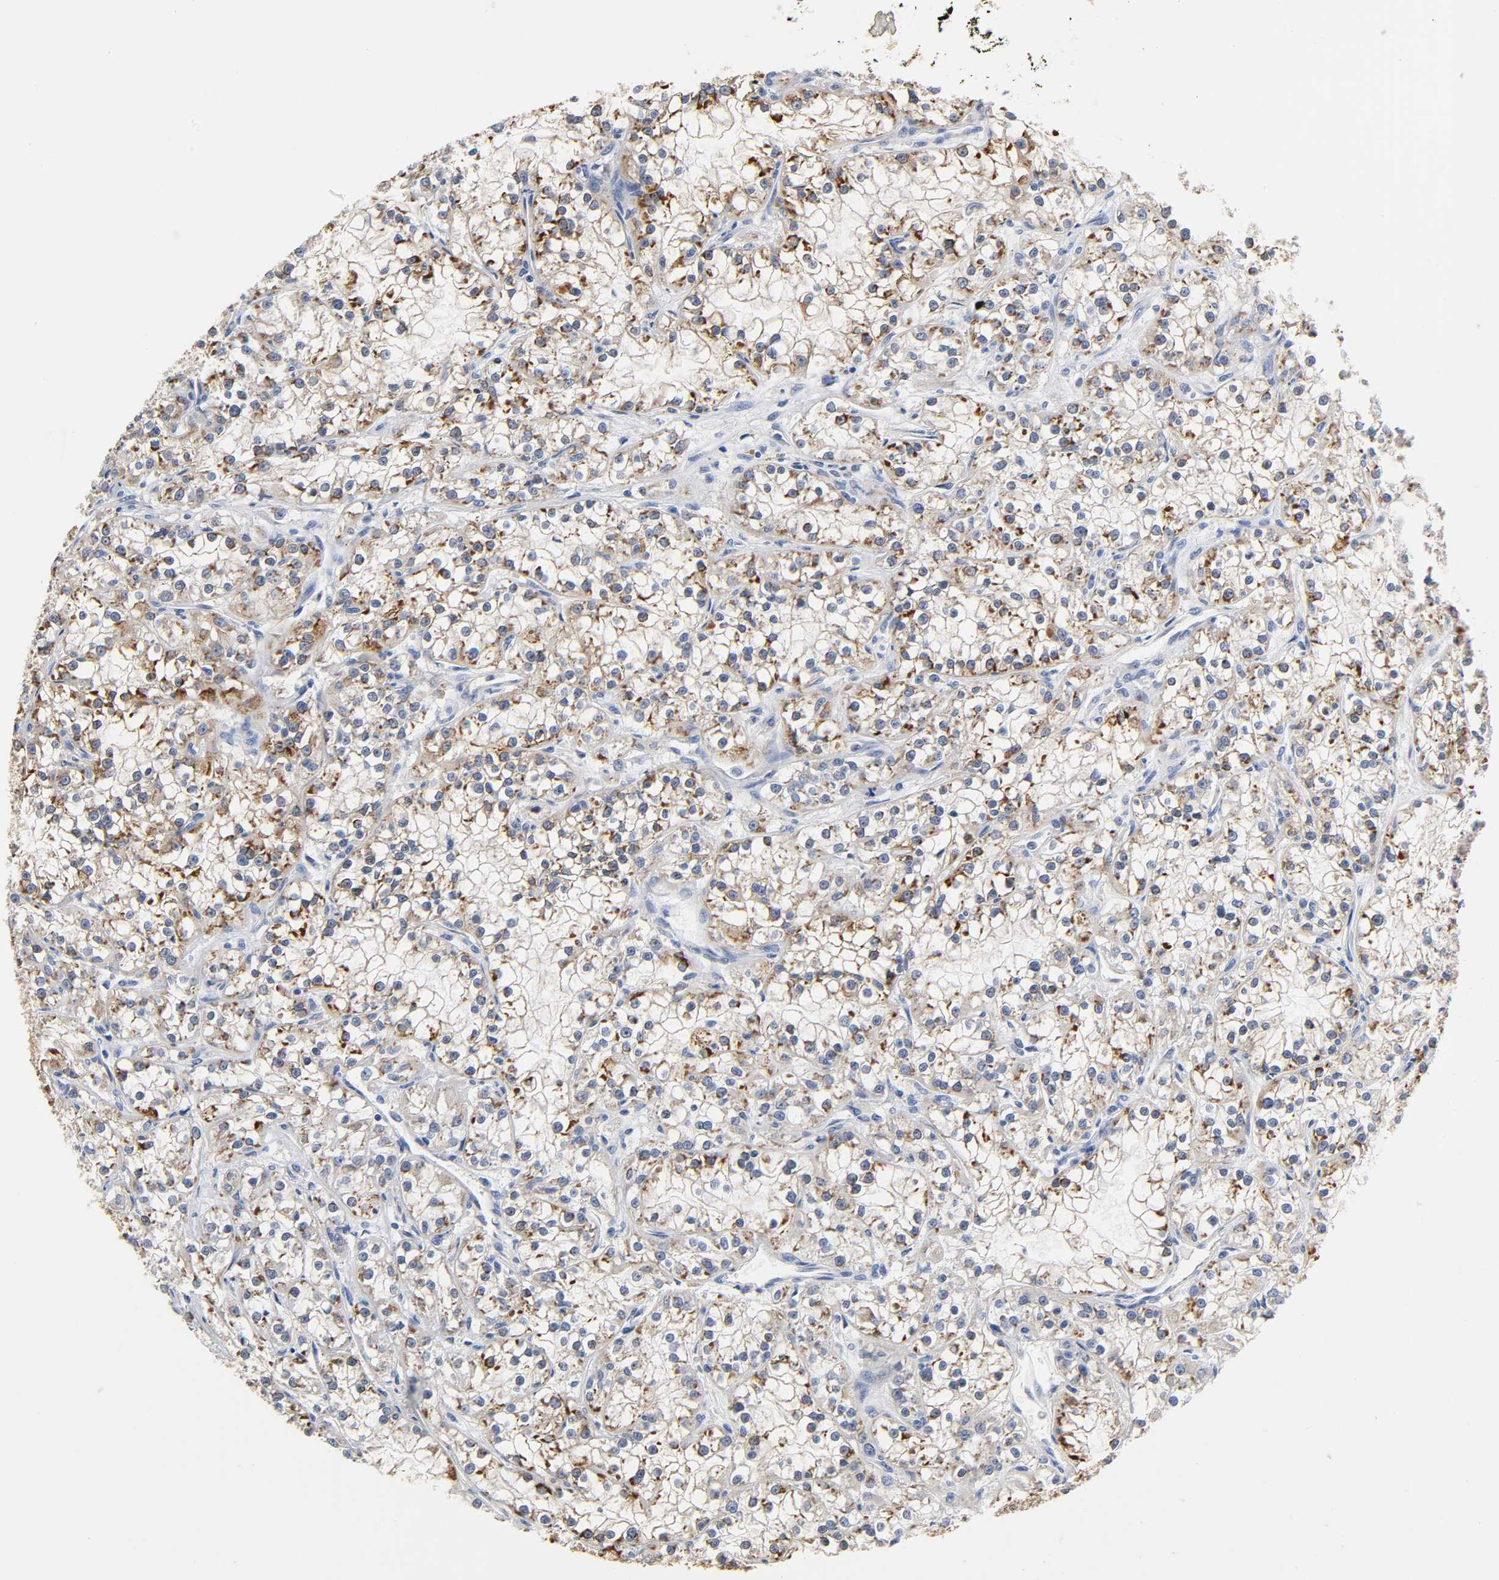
{"staining": {"intensity": "moderate", "quantity": "25%-75%", "location": "cytoplasmic/membranous"}, "tissue": "renal cancer", "cell_type": "Tumor cells", "image_type": "cancer", "snomed": [{"axis": "morphology", "description": "Adenocarcinoma, NOS"}, {"axis": "topography", "description": "Kidney"}], "caption": "Immunohistochemical staining of renal cancer reveals medium levels of moderate cytoplasmic/membranous staining in approximately 25%-75% of tumor cells. The staining is performed using DAB brown chromogen to label protein expression. The nuclei are counter-stained blue using hematoxylin.", "gene": "FYN", "patient": {"sex": "female", "age": 52}}